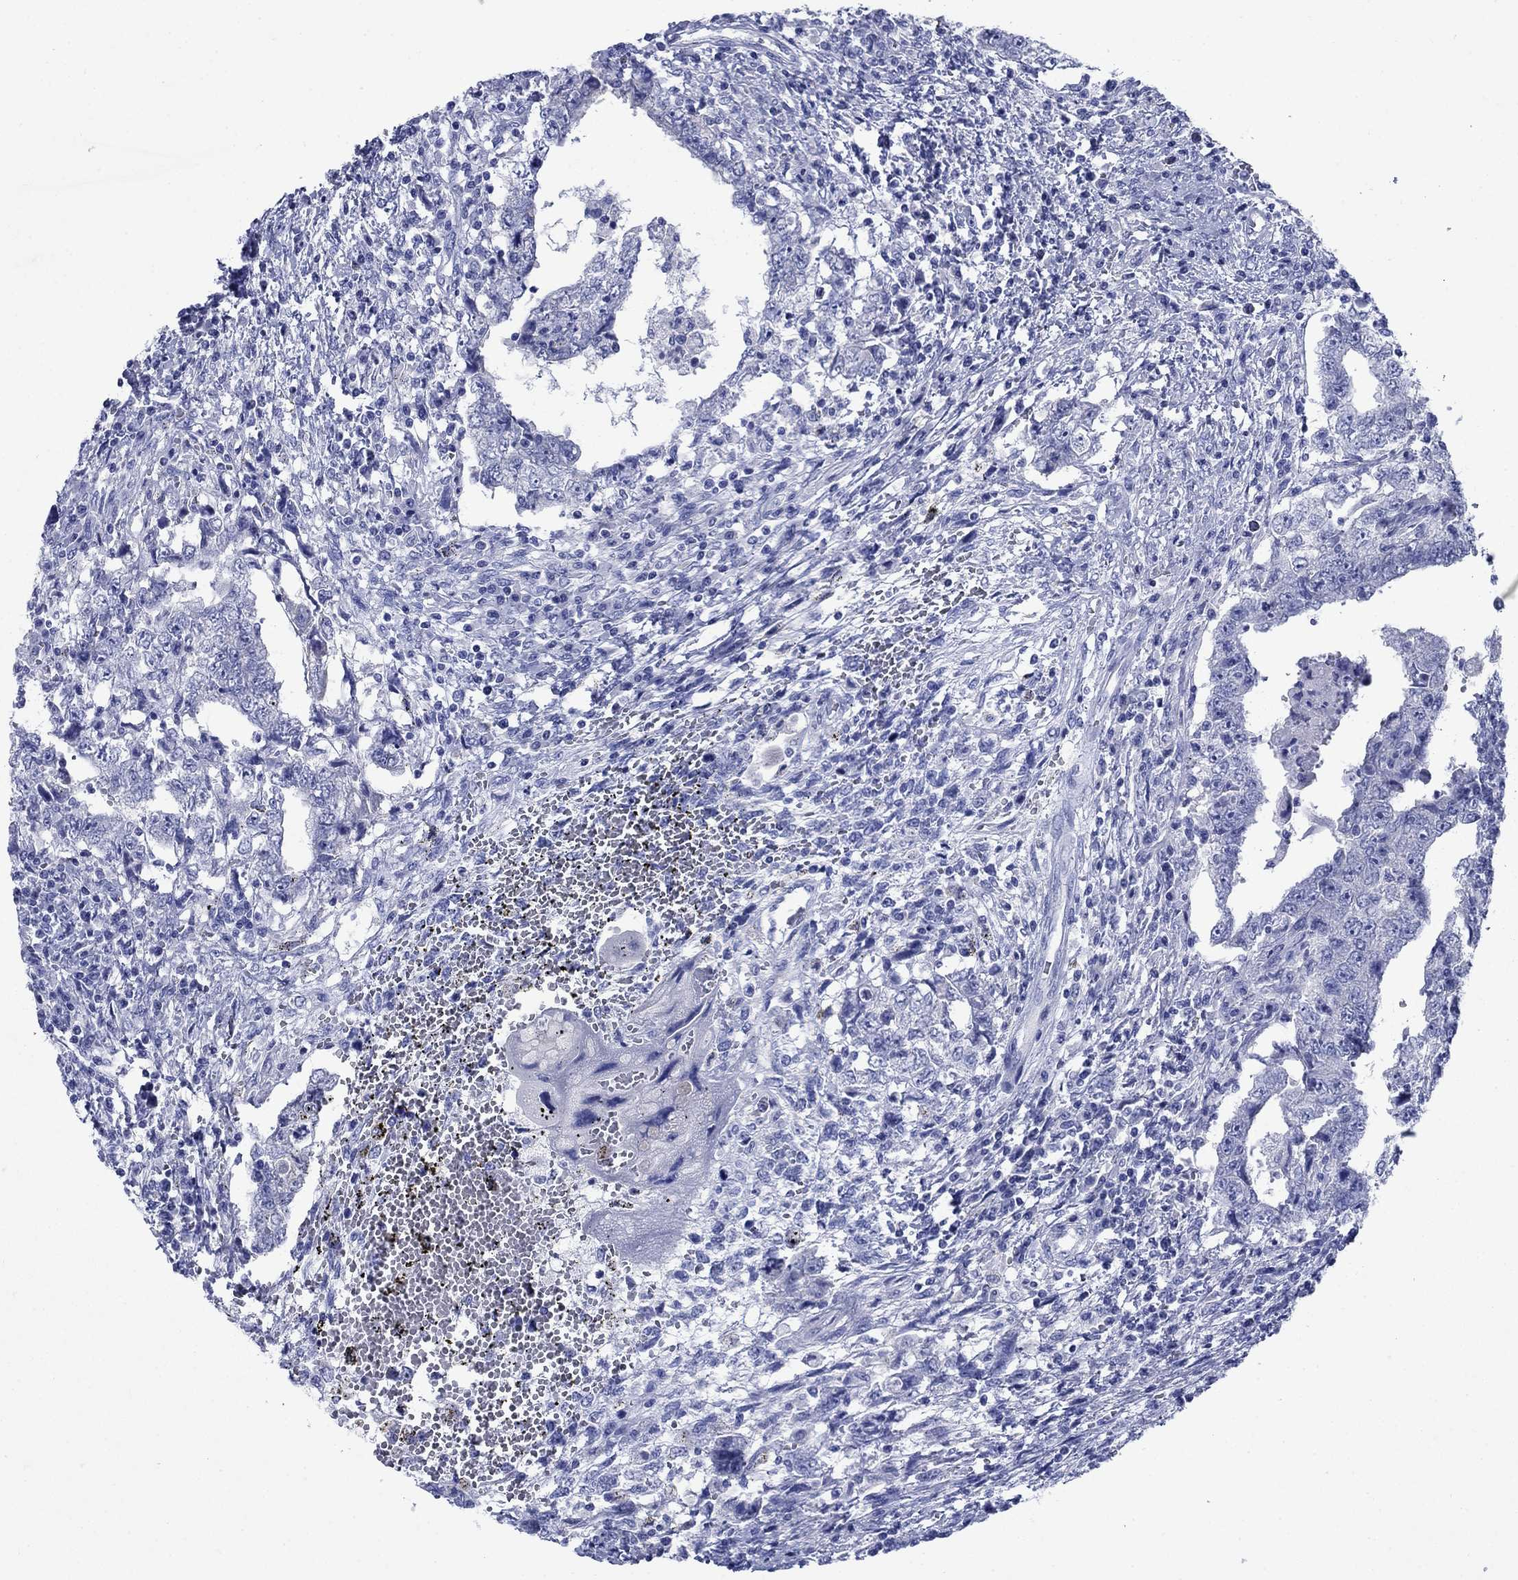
{"staining": {"intensity": "negative", "quantity": "none", "location": "none"}, "tissue": "testis cancer", "cell_type": "Tumor cells", "image_type": "cancer", "snomed": [{"axis": "morphology", "description": "Carcinoma, Embryonal, NOS"}, {"axis": "topography", "description": "Testis"}], "caption": "This image is of embryonal carcinoma (testis) stained with immunohistochemistry to label a protein in brown with the nuclei are counter-stained blue. There is no expression in tumor cells.", "gene": "SULT2B1", "patient": {"sex": "male", "age": 26}}